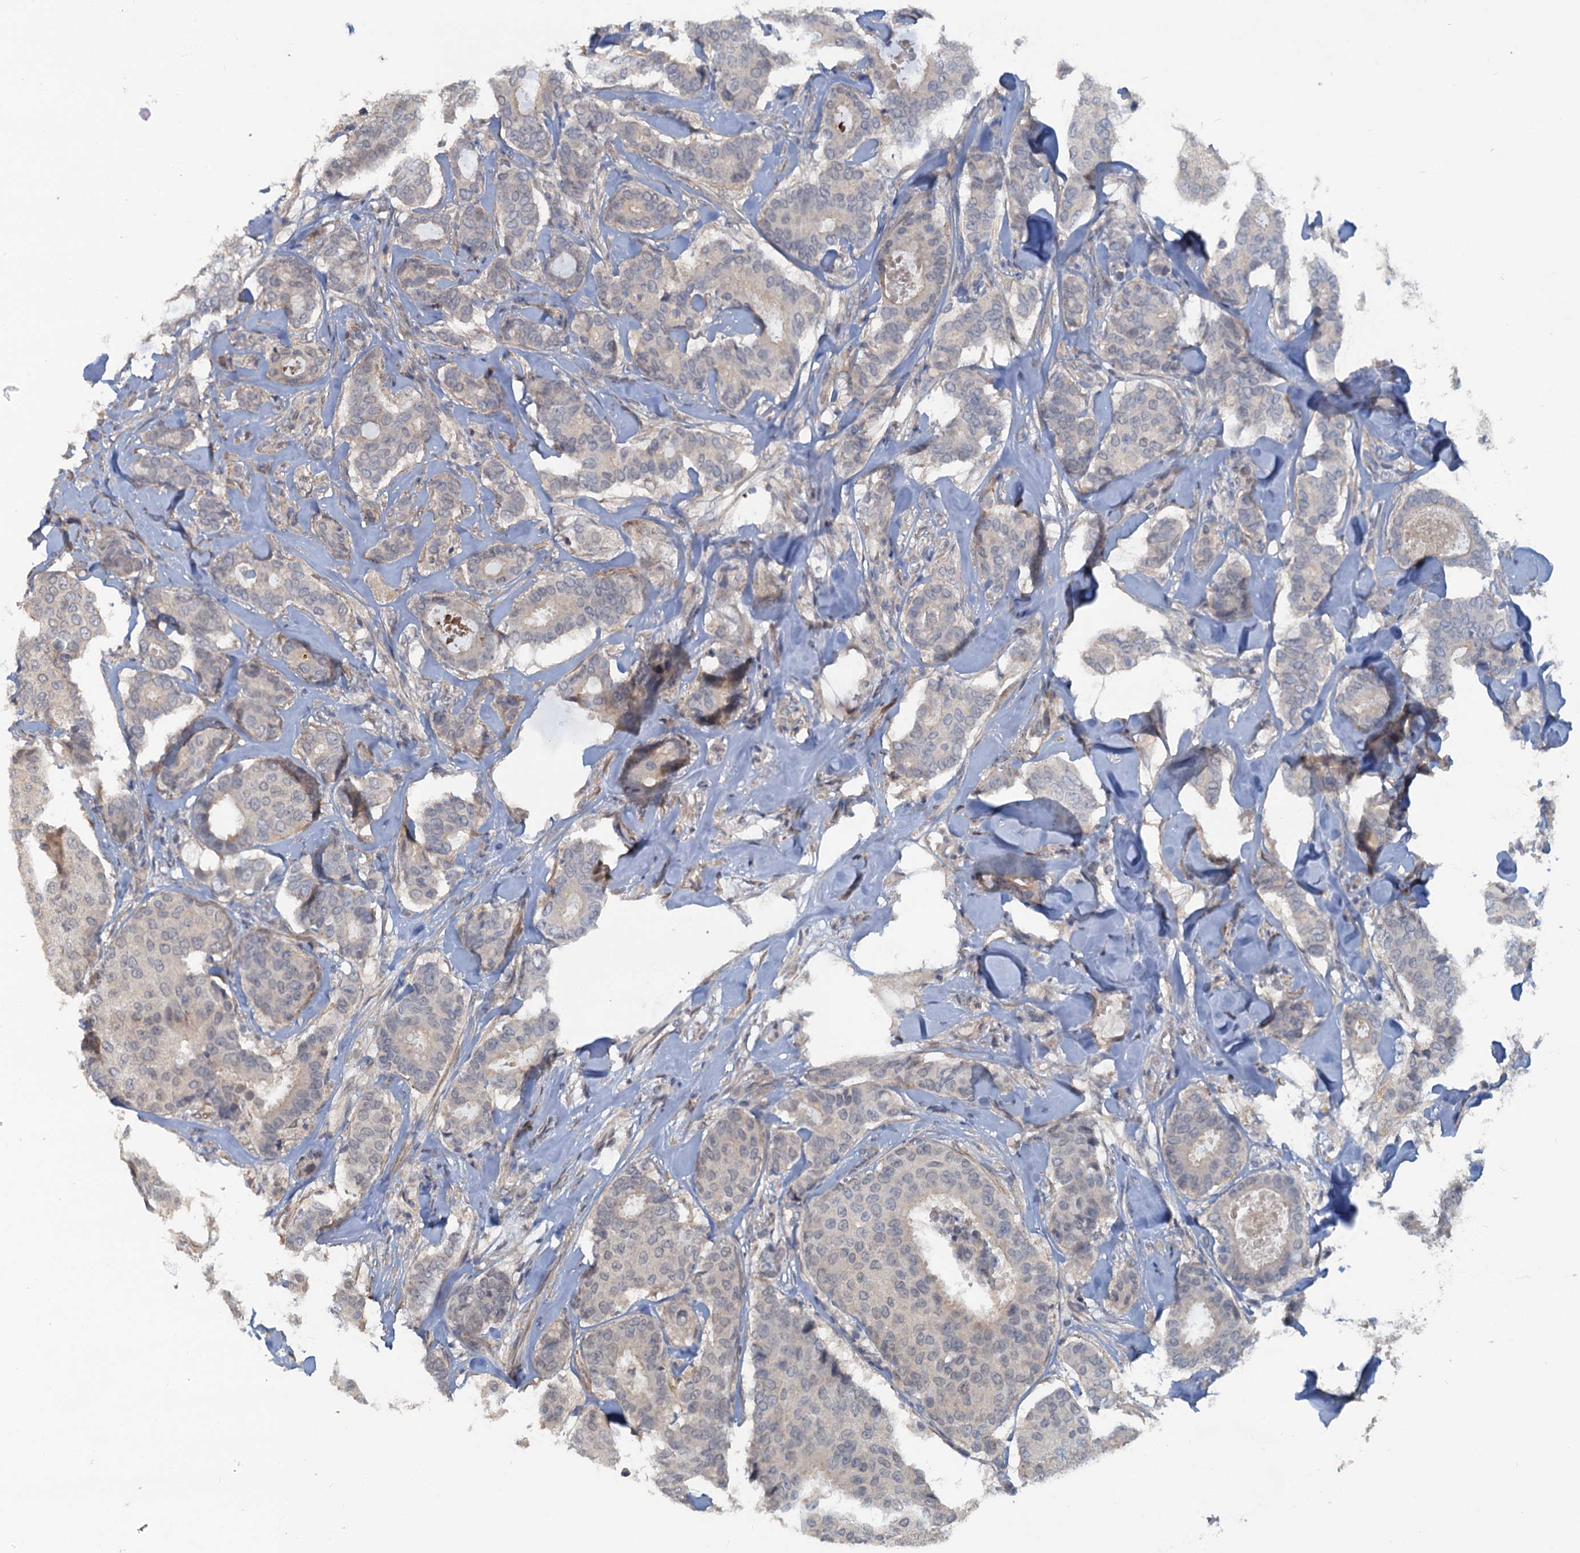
{"staining": {"intensity": "negative", "quantity": "none", "location": "none"}, "tissue": "breast cancer", "cell_type": "Tumor cells", "image_type": "cancer", "snomed": [{"axis": "morphology", "description": "Duct carcinoma"}, {"axis": "topography", "description": "Breast"}], "caption": "There is no significant expression in tumor cells of breast cancer (invasive ductal carcinoma).", "gene": "MYO16", "patient": {"sex": "female", "age": 75}}